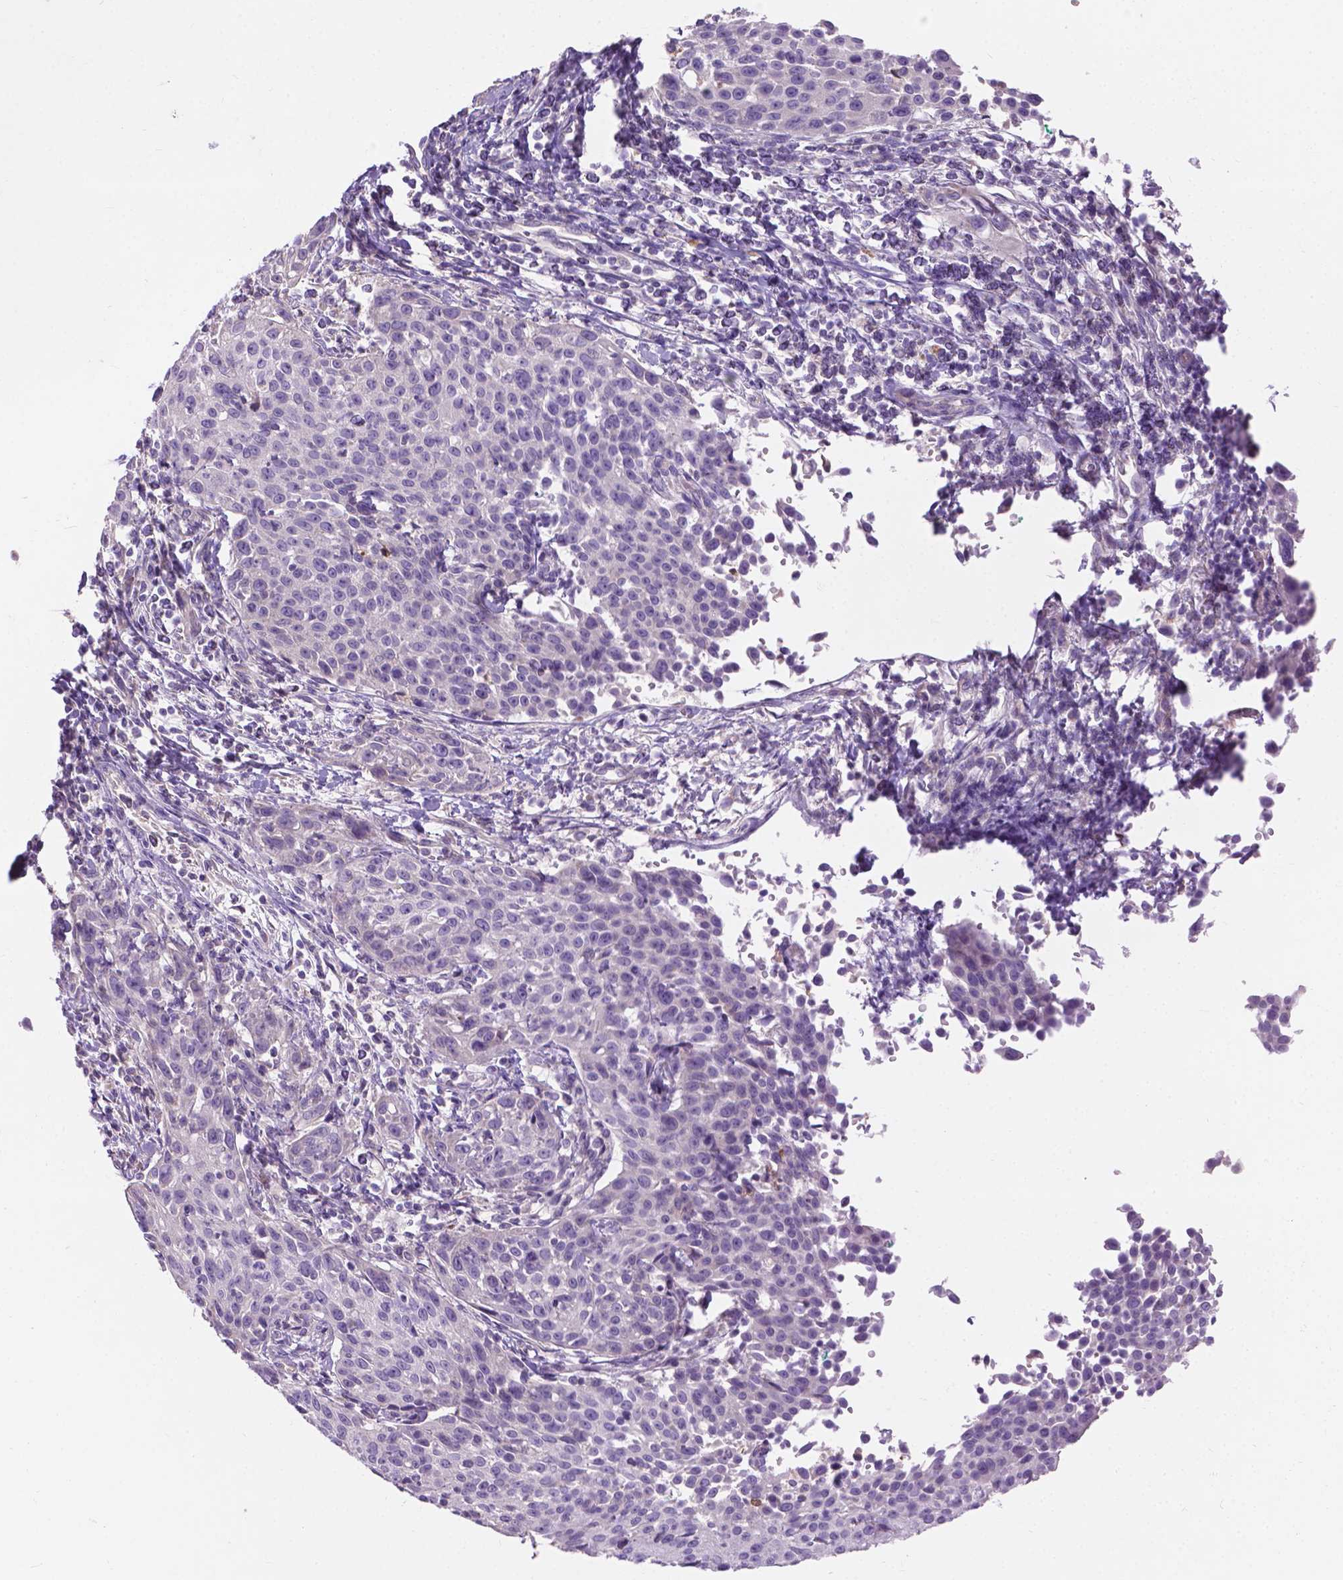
{"staining": {"intensity": "negative", "quantity": "none", "location": "none"}, "tissue": "cervical cancer", "cell_type": "Tumor cells", "image_type": "cancer", "snomed": [{"axis": "morphology", "description": "Squamous cell carcinoma, NOS"}, {"axis": "topography", "description": "Cervix"}], "caption": "High power microscopy image of an immunohistochemistry photomicrograph of squamous cell carcinoma (cervical), revealing no significant expression in tumor cells.", "gene": "NOXO1", "patient": {"sex": "female", "age": 26}}